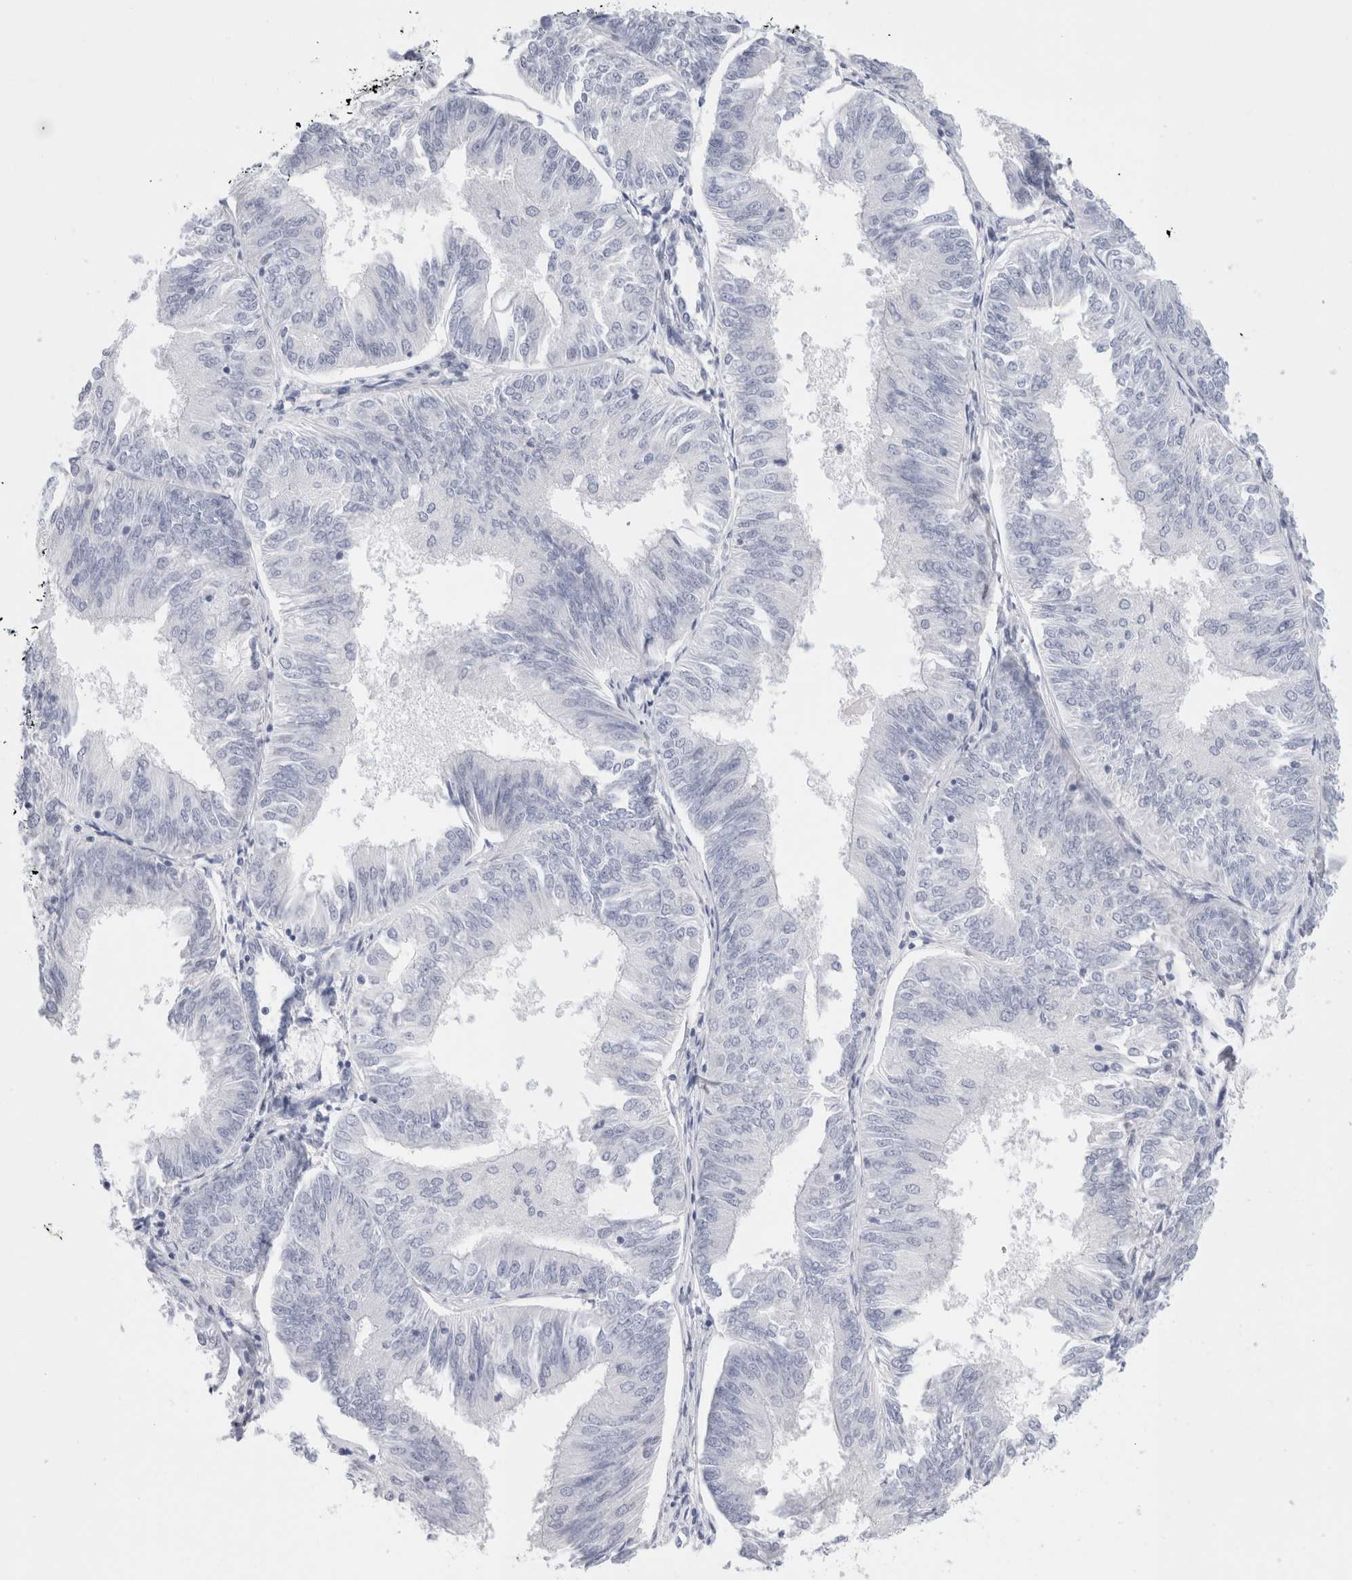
{"staining": {"intensity": "negative", "quantity": "none", "location": "none"}, "tissue": "endometrial cancer", "cell_type": "Tumor cells", "image_type": "cancer", "snomed": [{"axis": "morphology", "description": "Adenocarcinoma, NOS"}, {"axis": "topography", "description": "Endometrium"}], "caption": "There is no significant positivity in tumor cells of endometrial cancer.", "gene": "MUC15", "patient": {"sex": "female", "age": 58}}